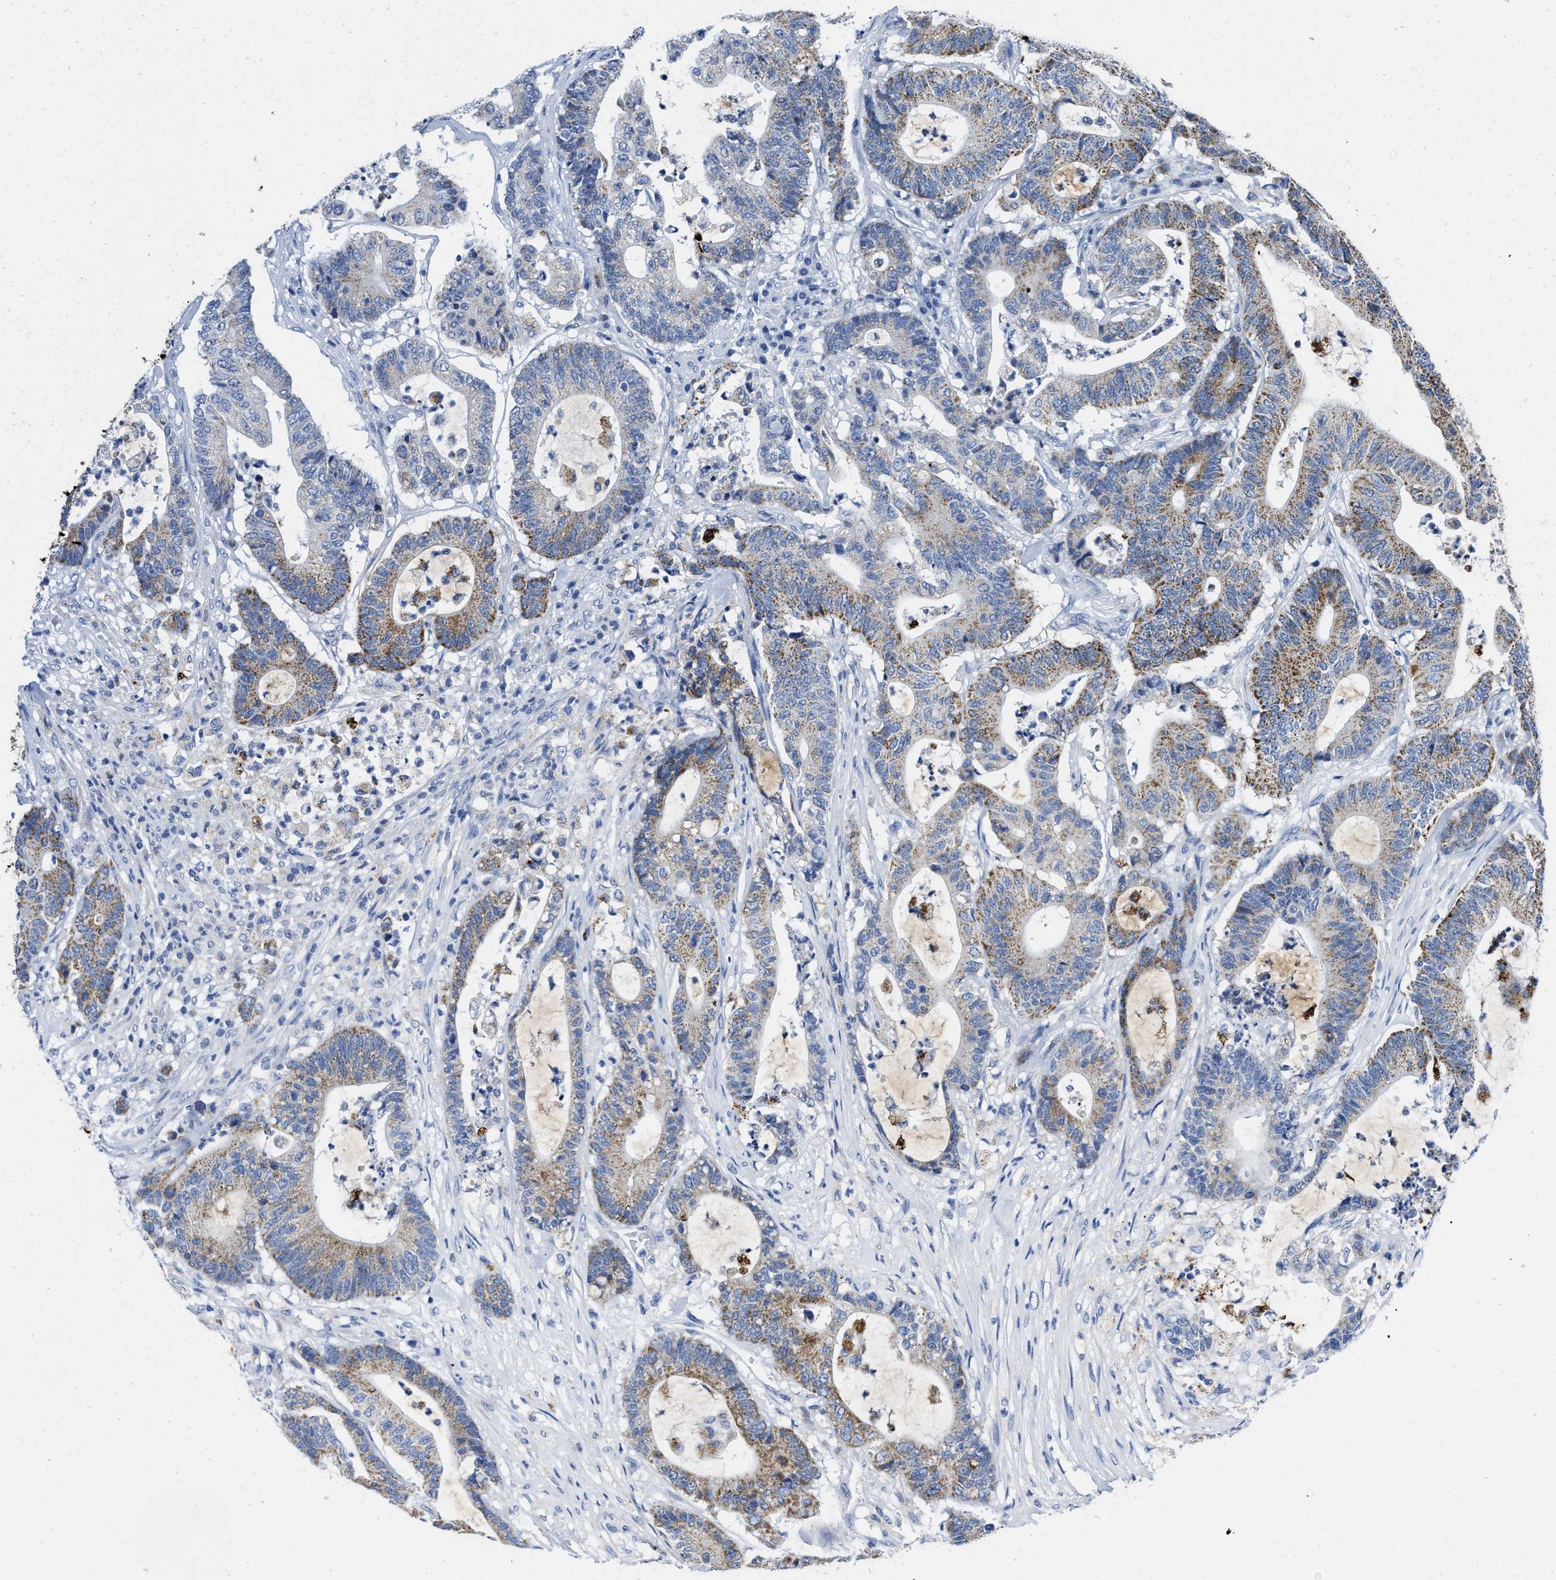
{"staining": {"intensity": "moderate", "quantity": "25%-75%", "location": "cytoplasmic/membranous"}, "tissue": "colorectal cancer", "cell_type": "Tumor cells", "image_type": "cancer", "snomed": [{"axis": "morphology", "description": "Adenocarcinoma, NOS"}, {"axis": "topography", "description": "Colon"}], "caption": "Immunohistochemical staining of human colorectal cancer displays moderate cytoplasmic/membranous protein positivity in about 25%-75% of tumor cells. (Stains: DAB in brown, nuclei in blue, Microscopy: brightfield microscopy at high magnification).", "gene": "TBRG4", "patient": {"sex": "female", "age": 84}}